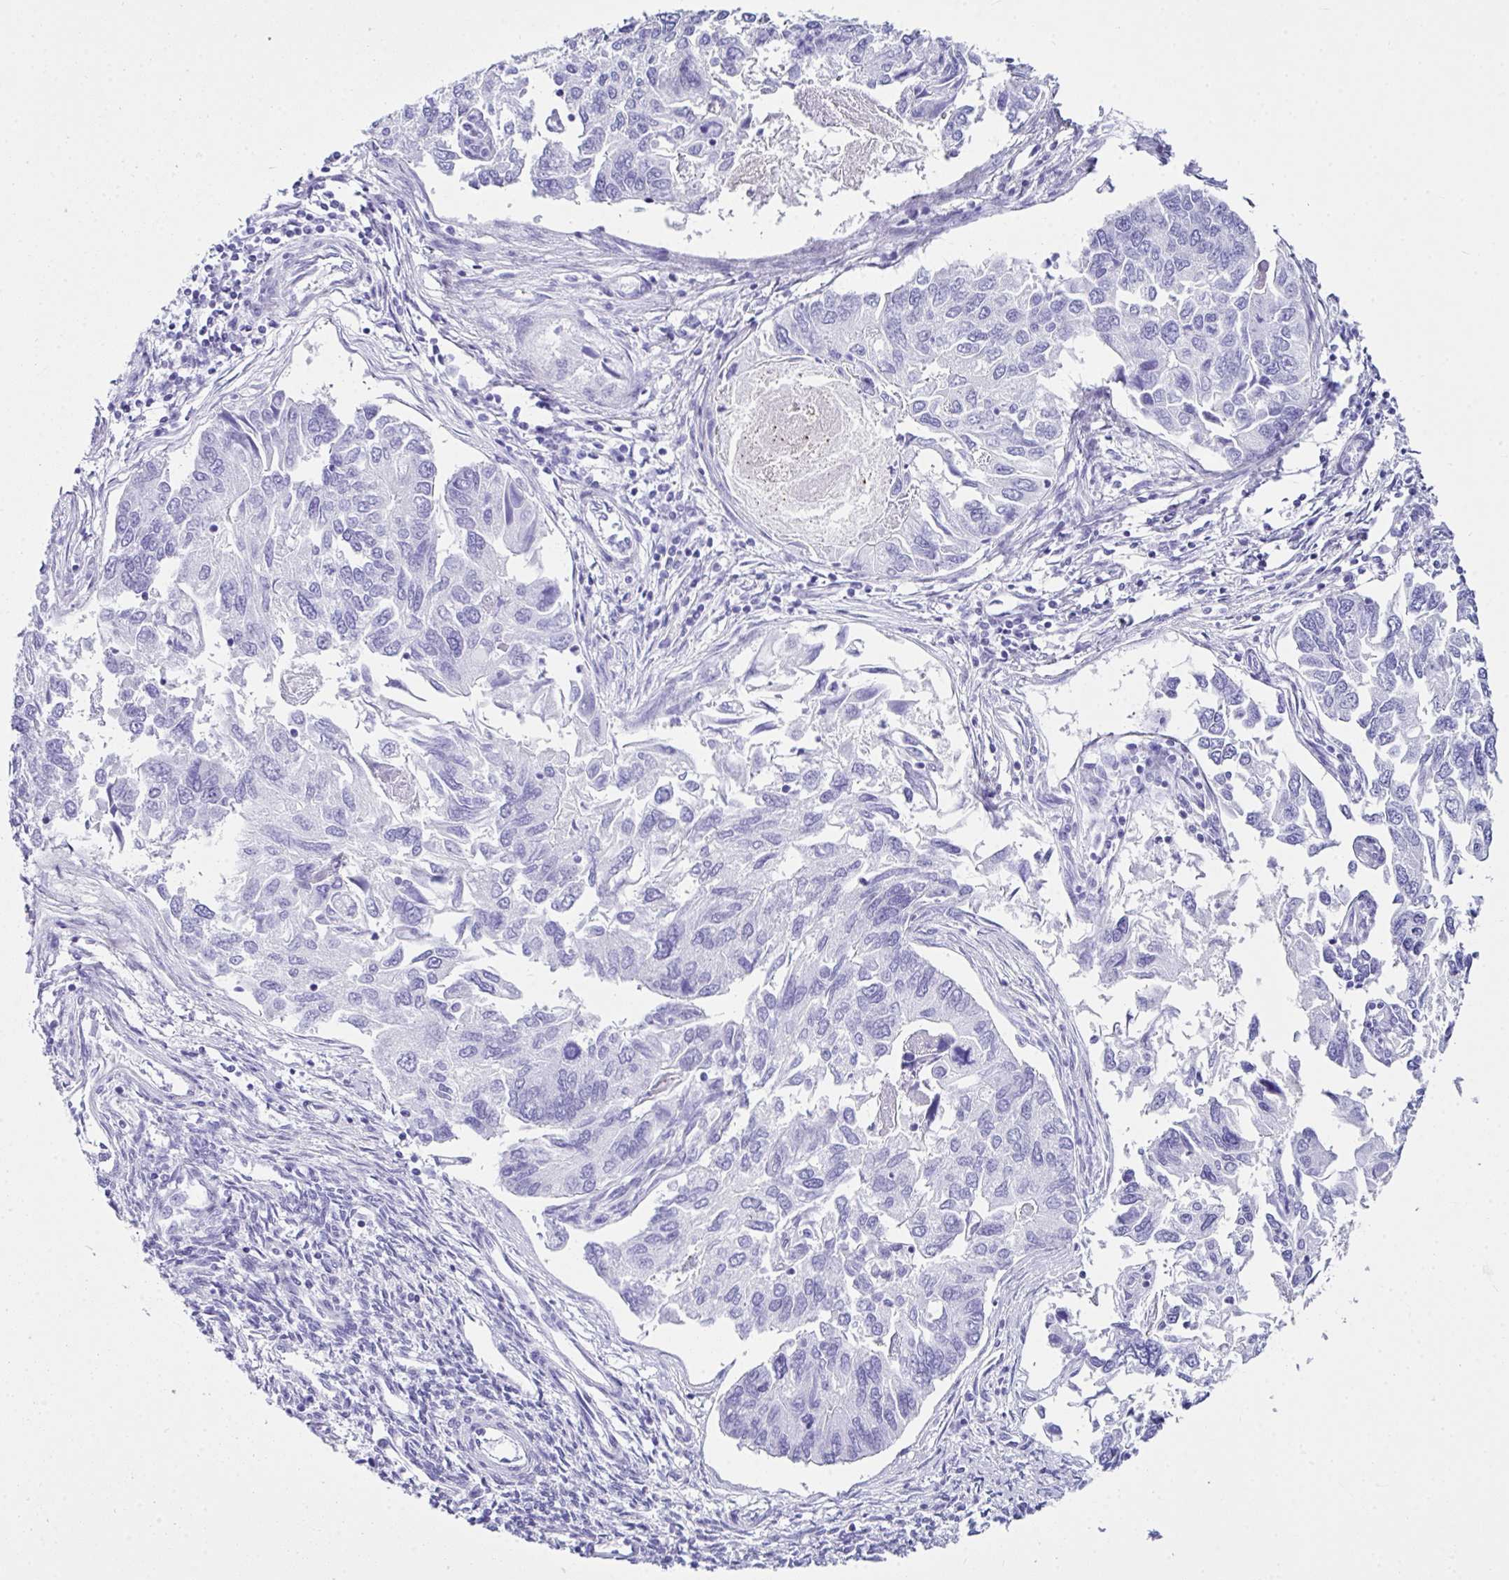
{"staining": {"intensity": "negative", "quantity": "none", "location": "none"}, "tissue": "endometrial cancer", "cell_type": "Tumor cells", "image_type": "cancer", "snomed": [{"axis": "morphology", "description": "Carcinoma, NOS"}, {"axis": "topography", "description": "Uterus"}], "caption": "Endometrial carcinoma stained for a protein using immunohistochemistry (IHC) shows no staining tumor cells.", "gene": "LGALS4", "patient": {"sex": "female", "age": 76}}